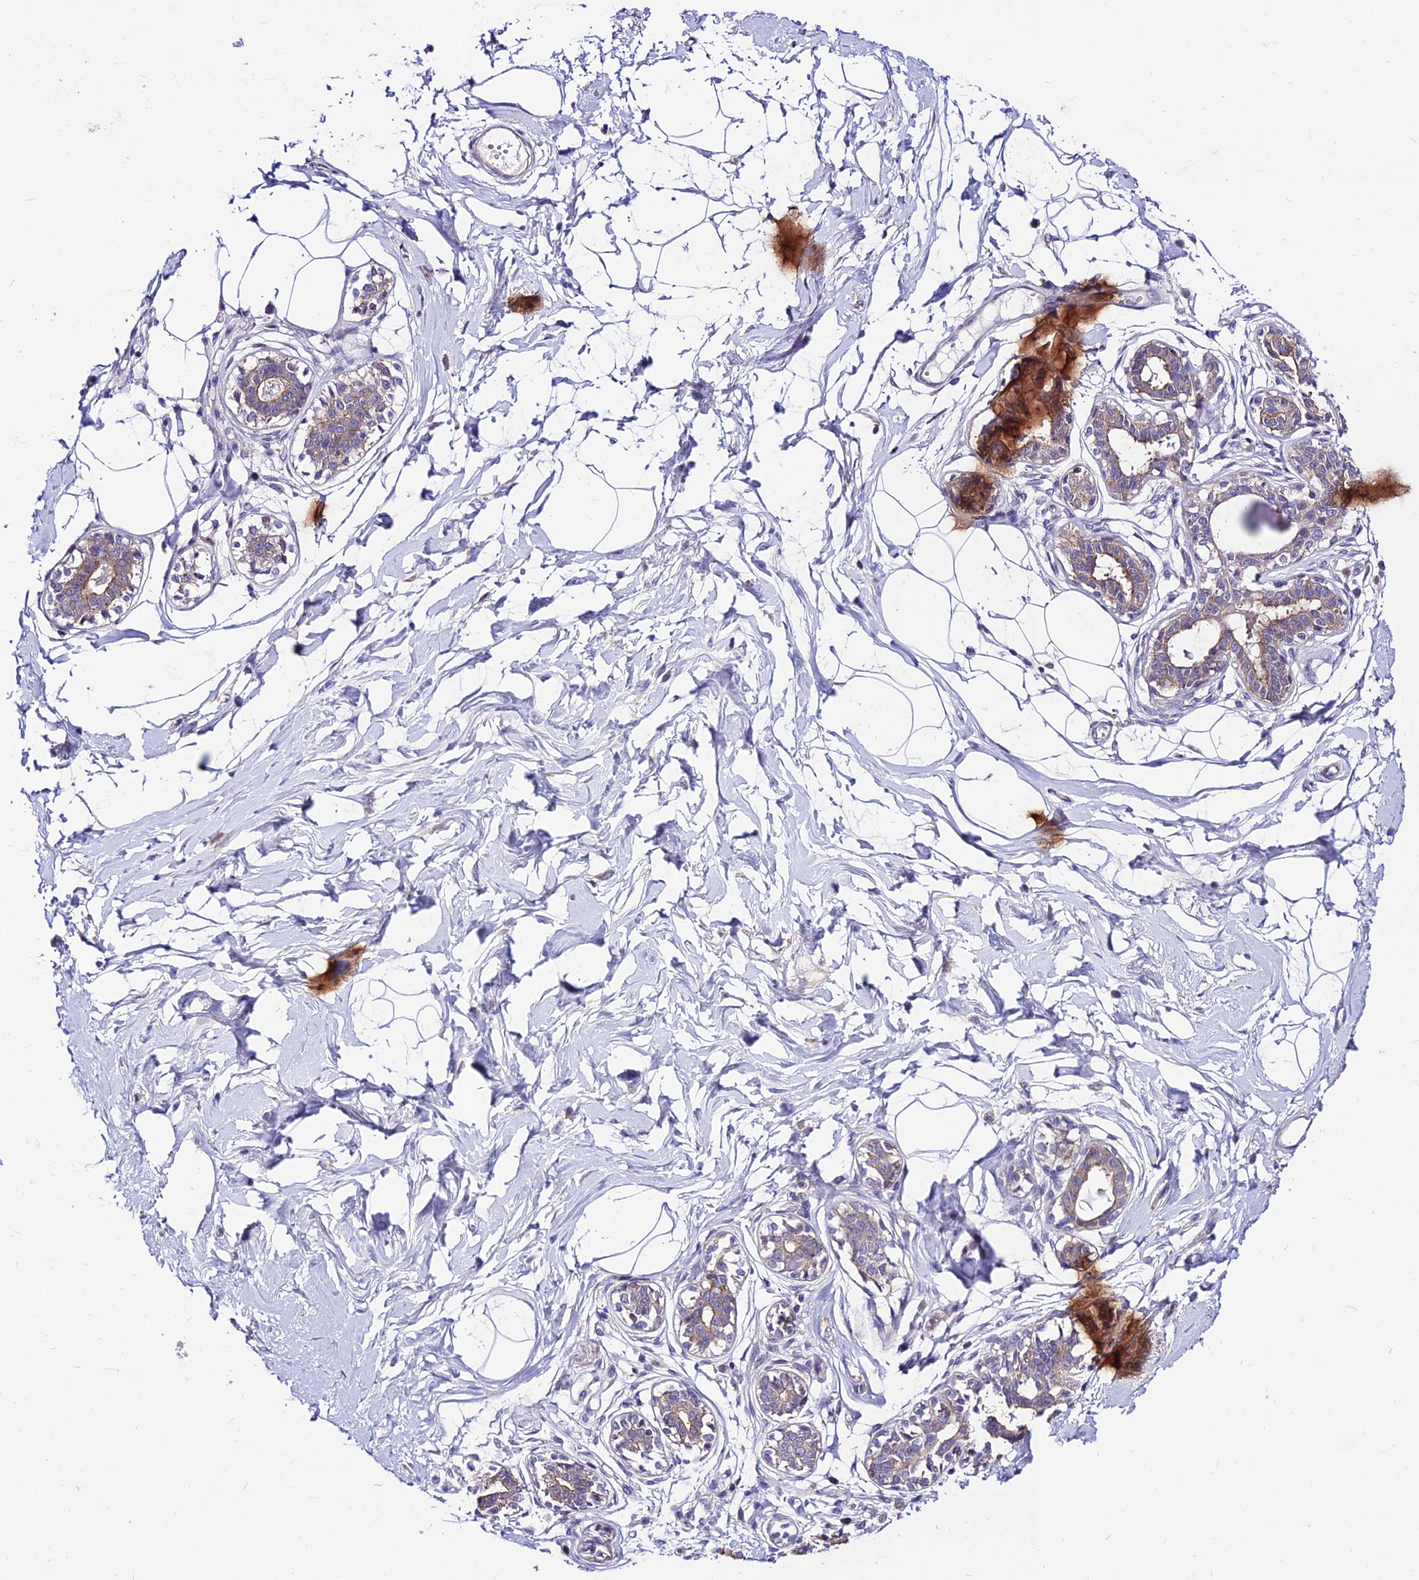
{"staining": {"intensity": "negative", "quantity": "none", "location": "none"}, "tissue": "breast", "cell_type": "Adipocytes", "image_type": "normal", "snomed": [{"axis": "morphology", "description": "Normal tissue, NOS"}, {"axis": "topography", "description": "Breast"}], "caption": "Immunohistochemical staining of benign human breast reveals no significant positivity in adipocytes.", "gene": "C6orf132", "patient": {"sex": "female", "age": 45}}